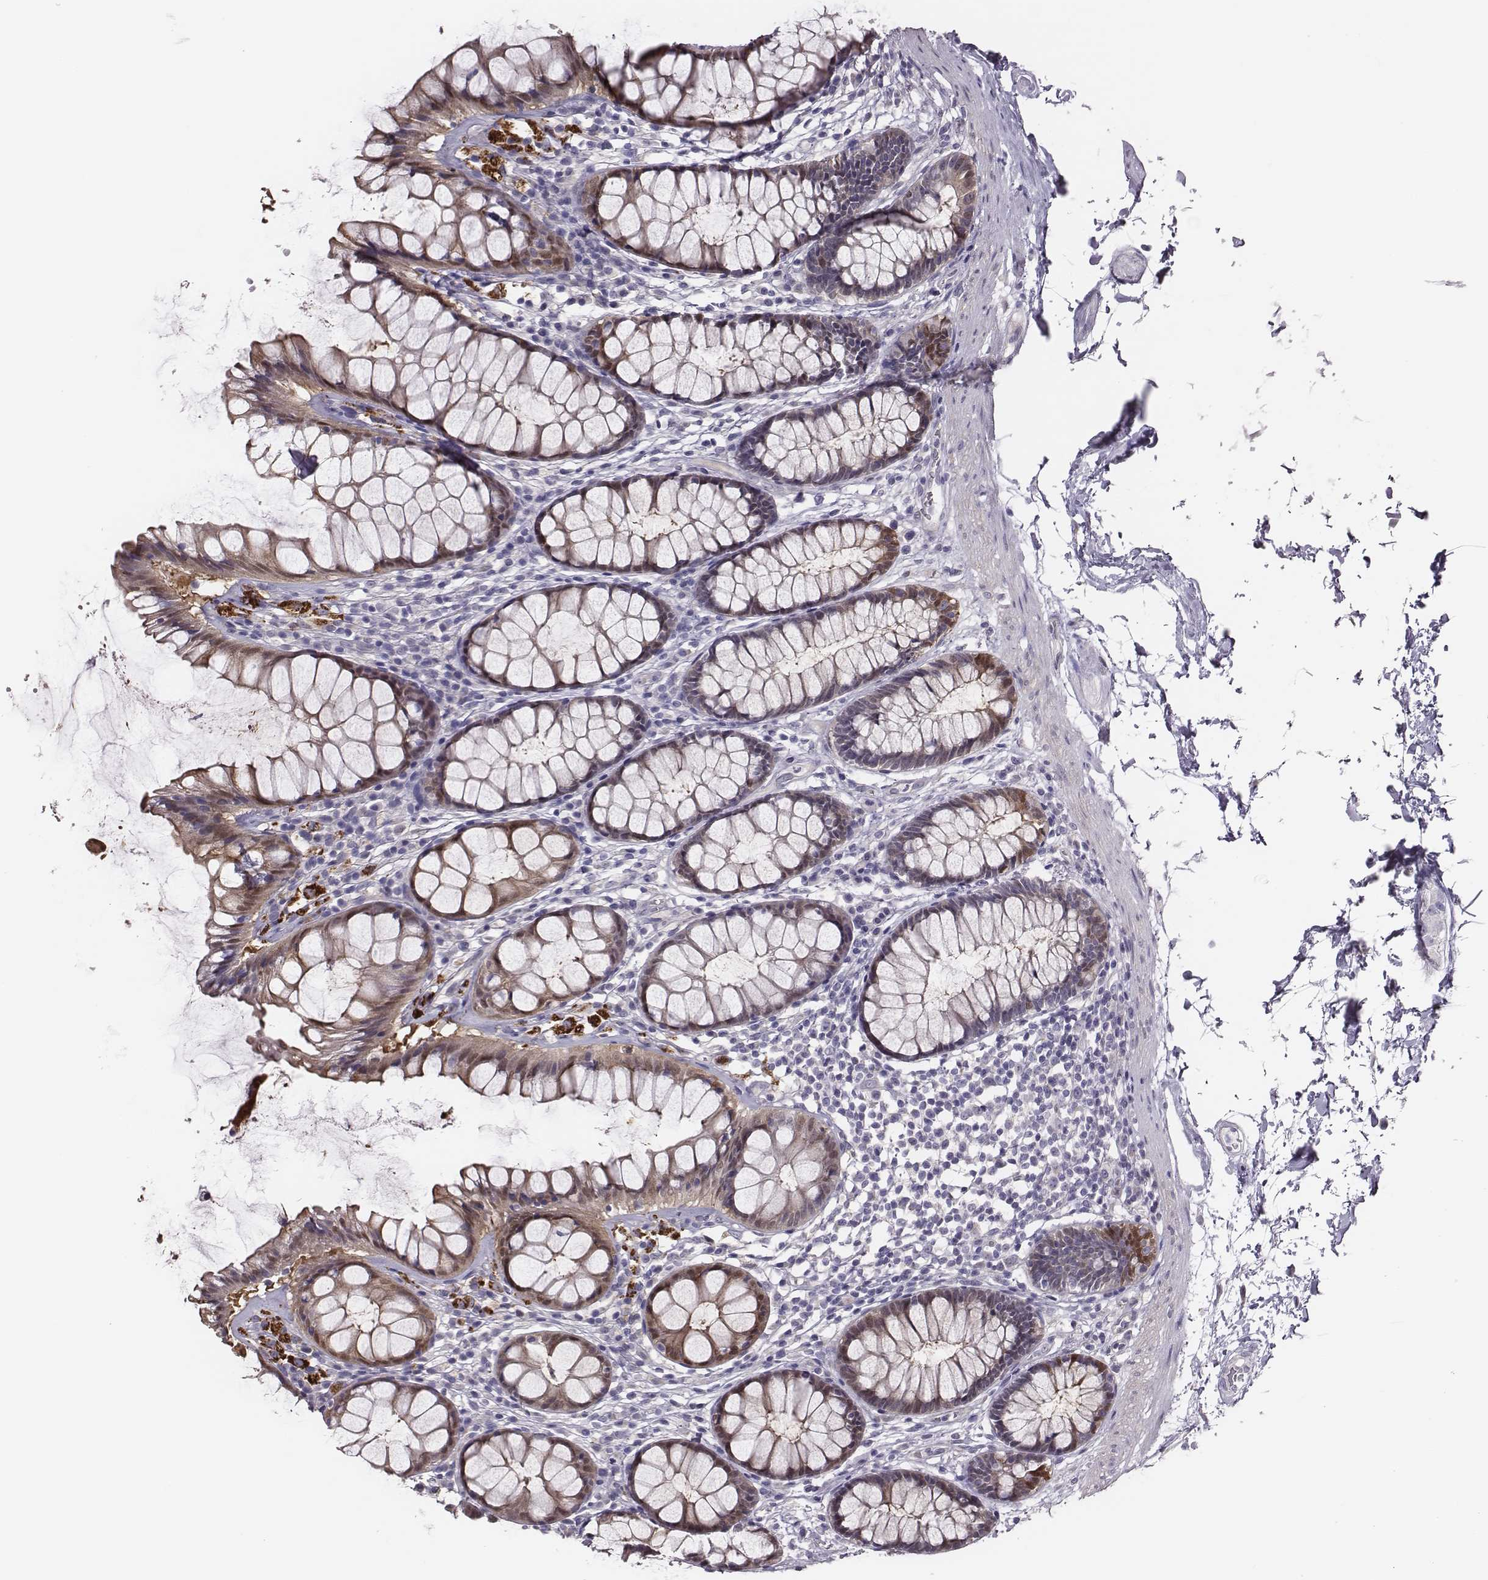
{"staining": {"intensity": "moderate", "quantity": ">75%", "location": "cytoplasmic/membranous,nuclear"}, "tissue": "rectum", "cell_type": "Glandular cells", "image_type": "normal", "snomed": [{"axis": "morphology", "description": "Normal tissue, NOS"}, {"axis": "topography", "description": "Rectum"}], "caption": "DAB (3,3'-diaminobenzidine) immunohistochemical staining of normal rectum exhibits moderate cytoplasmic/membranous,nuclear protein expression in approximately >75% of glandular cells.", "gene": "SCML2", "patient": {"sex": "male", "age": 72}}